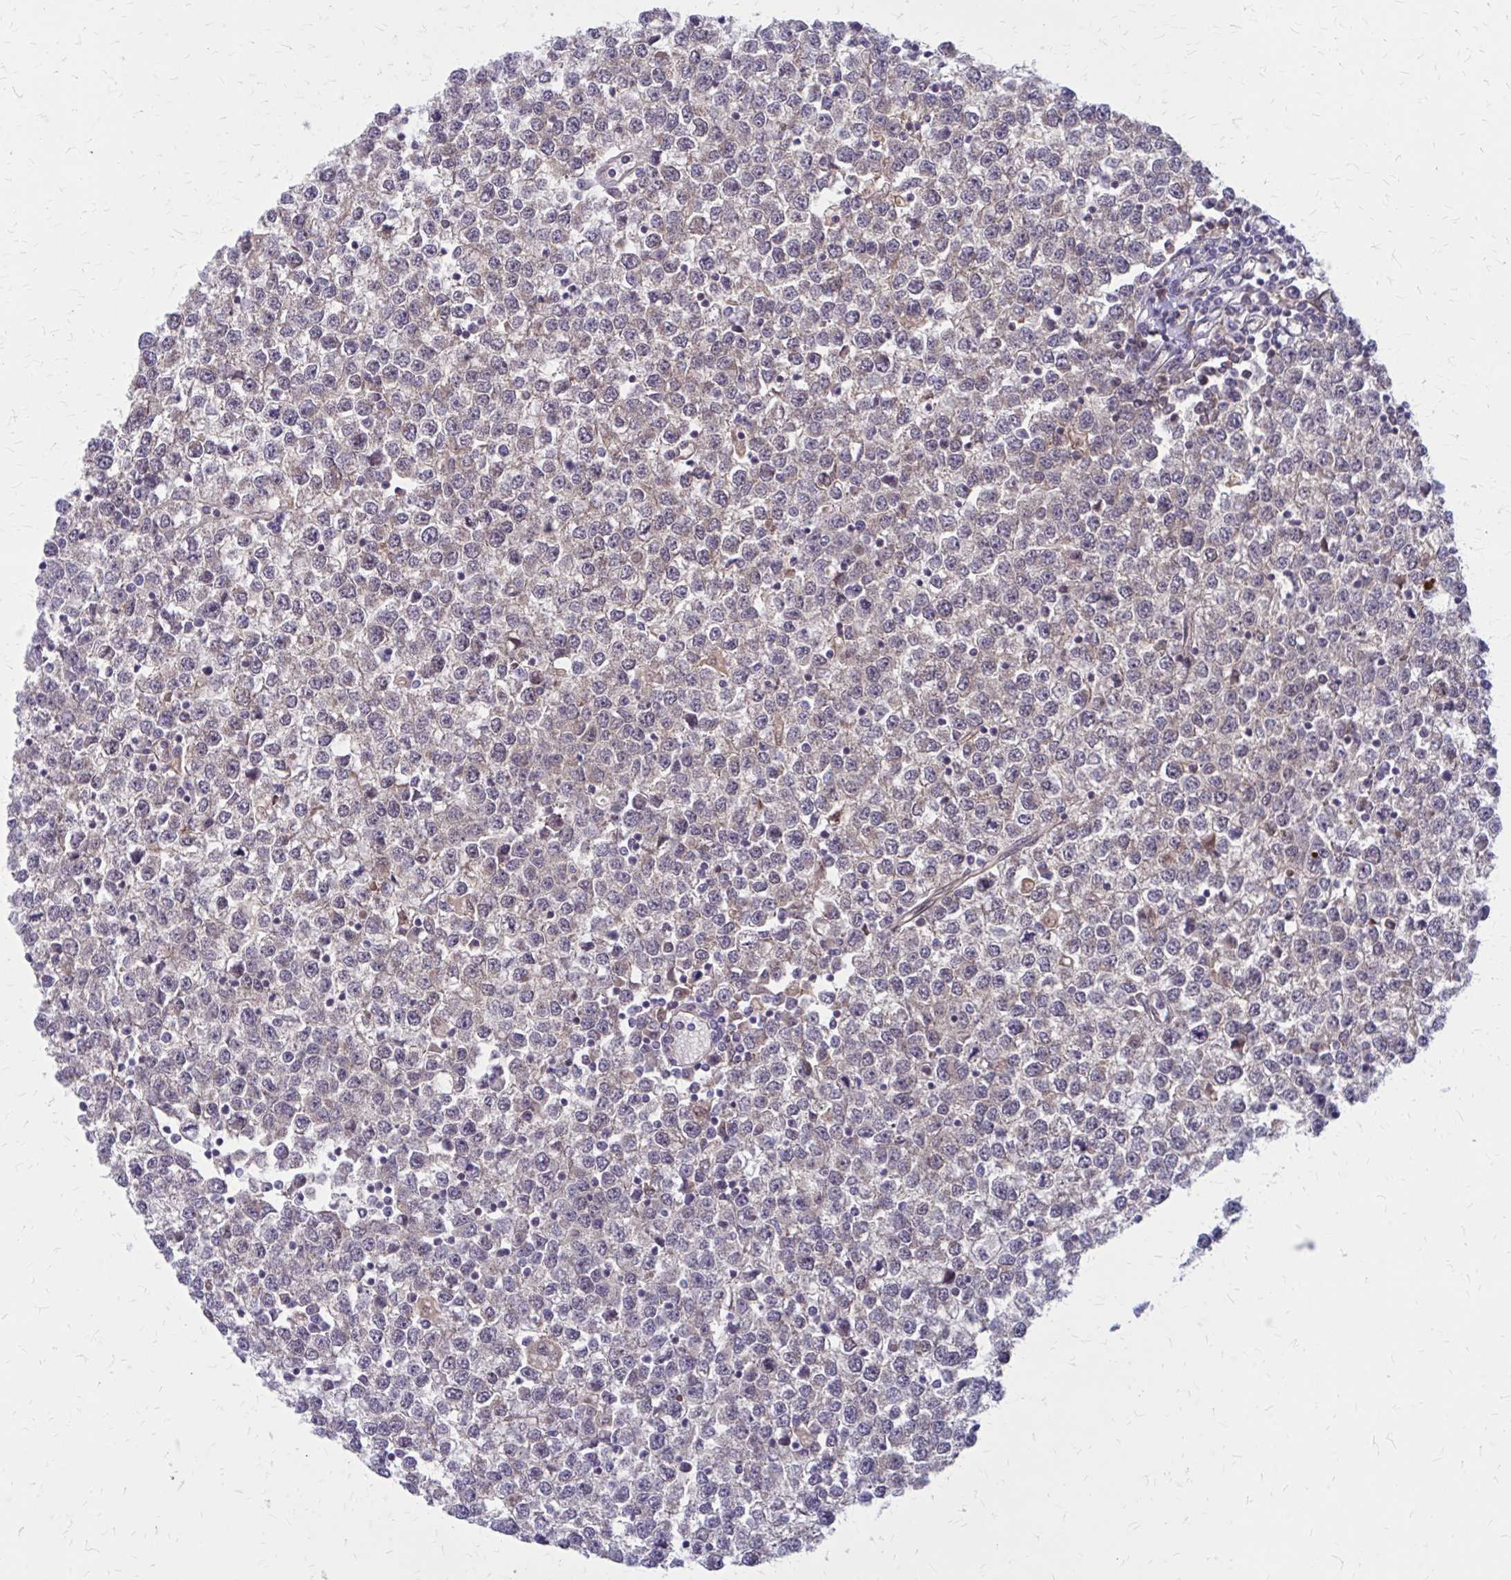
{"staining": {"intensity": "weak", "quantity": "25%-75%", "location": "cytoplasmic/membranous"}, "tissue": "testis cancer", "cell_type": "Tumor cells", "image_type": "cancer", "snomed": [{"axis": "morphology", "description": "Seminoma, NOS"}, {"axis": "topography", "description": "Testis"}], "caption": "An image of human seminoma (testis) stained for a protein shows weak cytoplasmic/membranous brown staining in tumor cells. The protein is shown in brown color, while the nuclei are stained blue.", "gene": "CLIC2", "patient": {"sex": "male", "age": 65}}